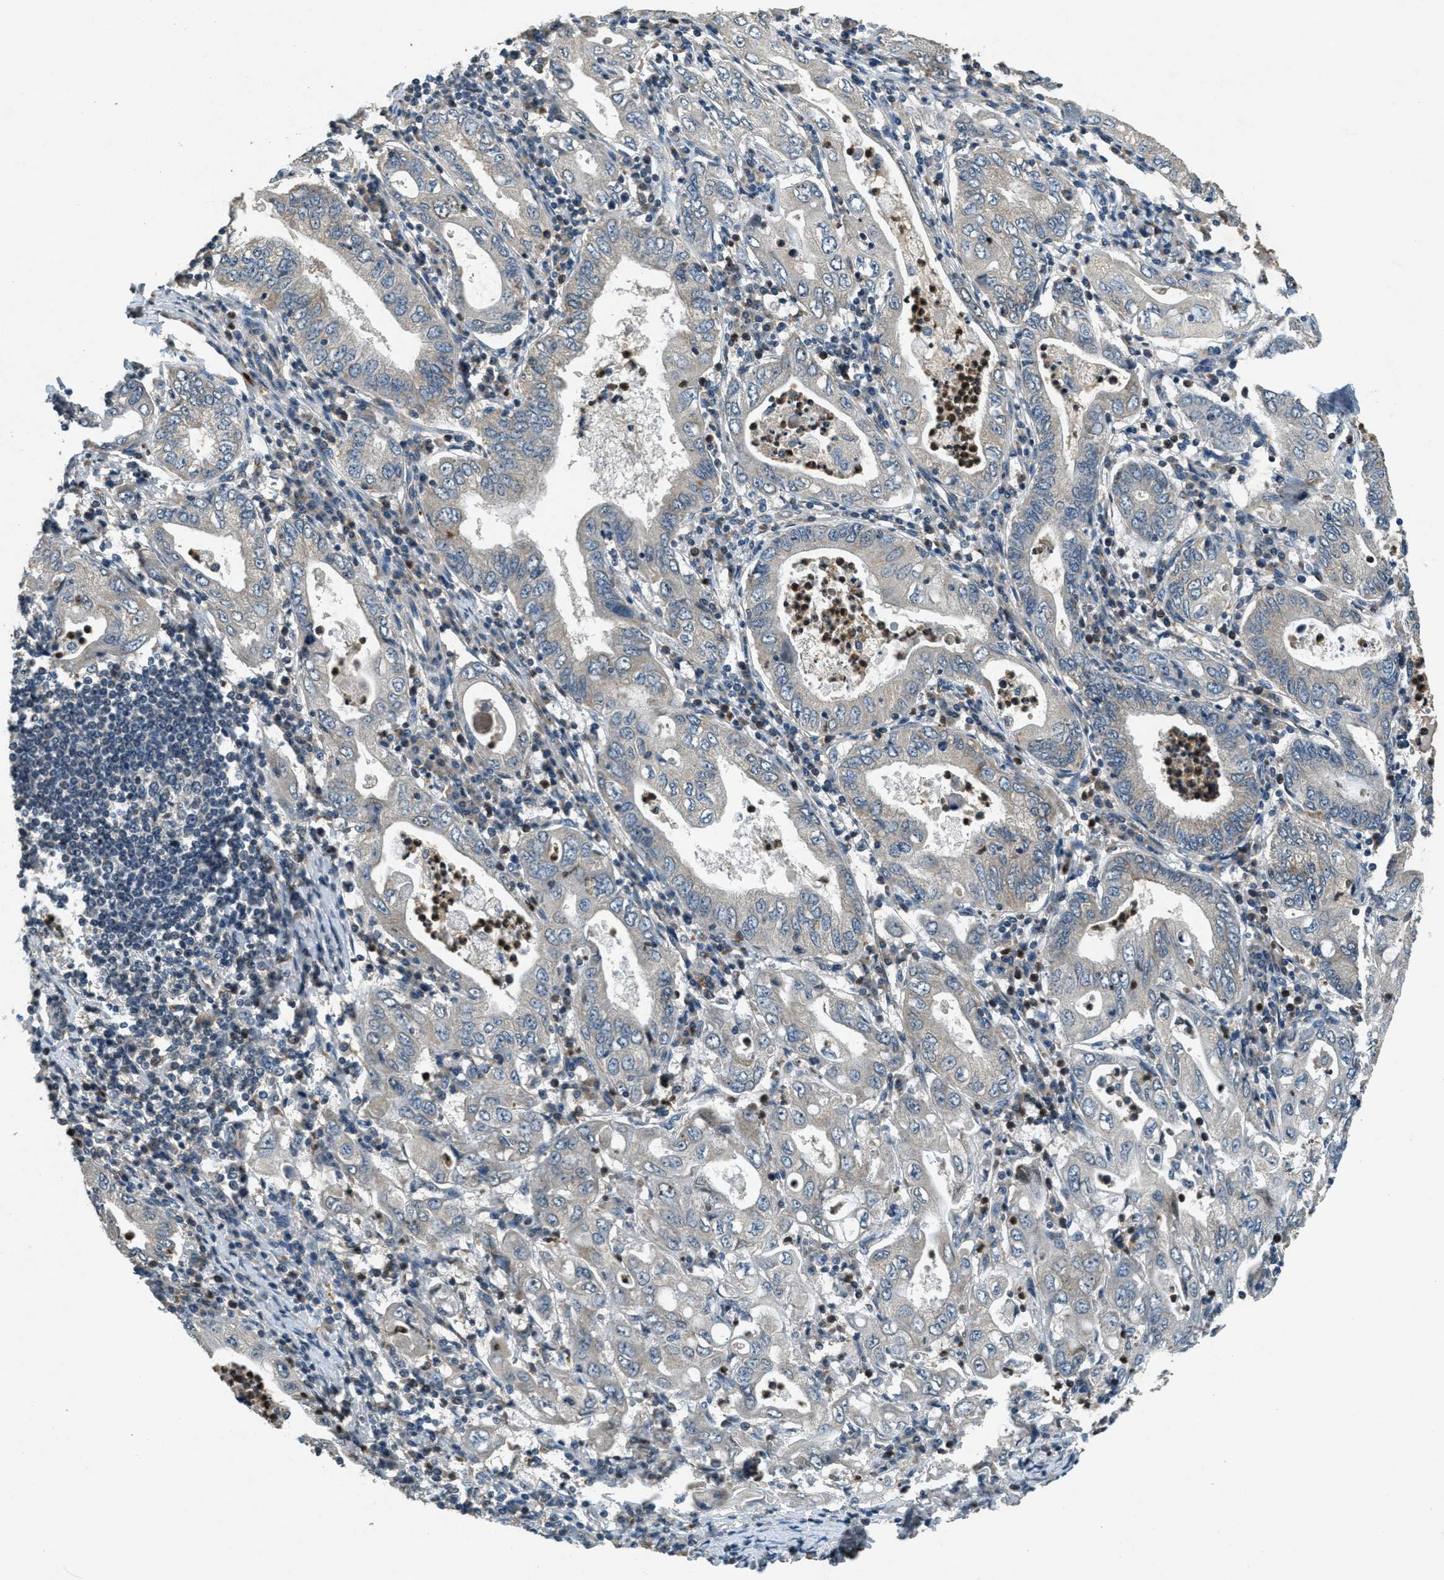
{"staining": {"intensity": "negative", "quantity": "none", "location": "none"}, "tissue": "stomach cancer", "cell_type": "Tumor cells", "image_type": "cancer", "snomed": [{"axis": "morphology", "description": "Normal tissue, NOS"}, {"axis": "morphology", "description": "Adenocarcinoma, NOS"}, {"axis": "topography", "description": "Esophagus"}, {"axis": "topography", "description": "Stomach, upper"}, {"axis": "topography", "description": "Peripheral nerve tissue"}], "caption": "Protein analysis of stomach cancer (adenocarcinoma) displays no significant positivity in tumor cells.", "gene": "RAB3D", "patient": {"sex": "male", "age": 62}}